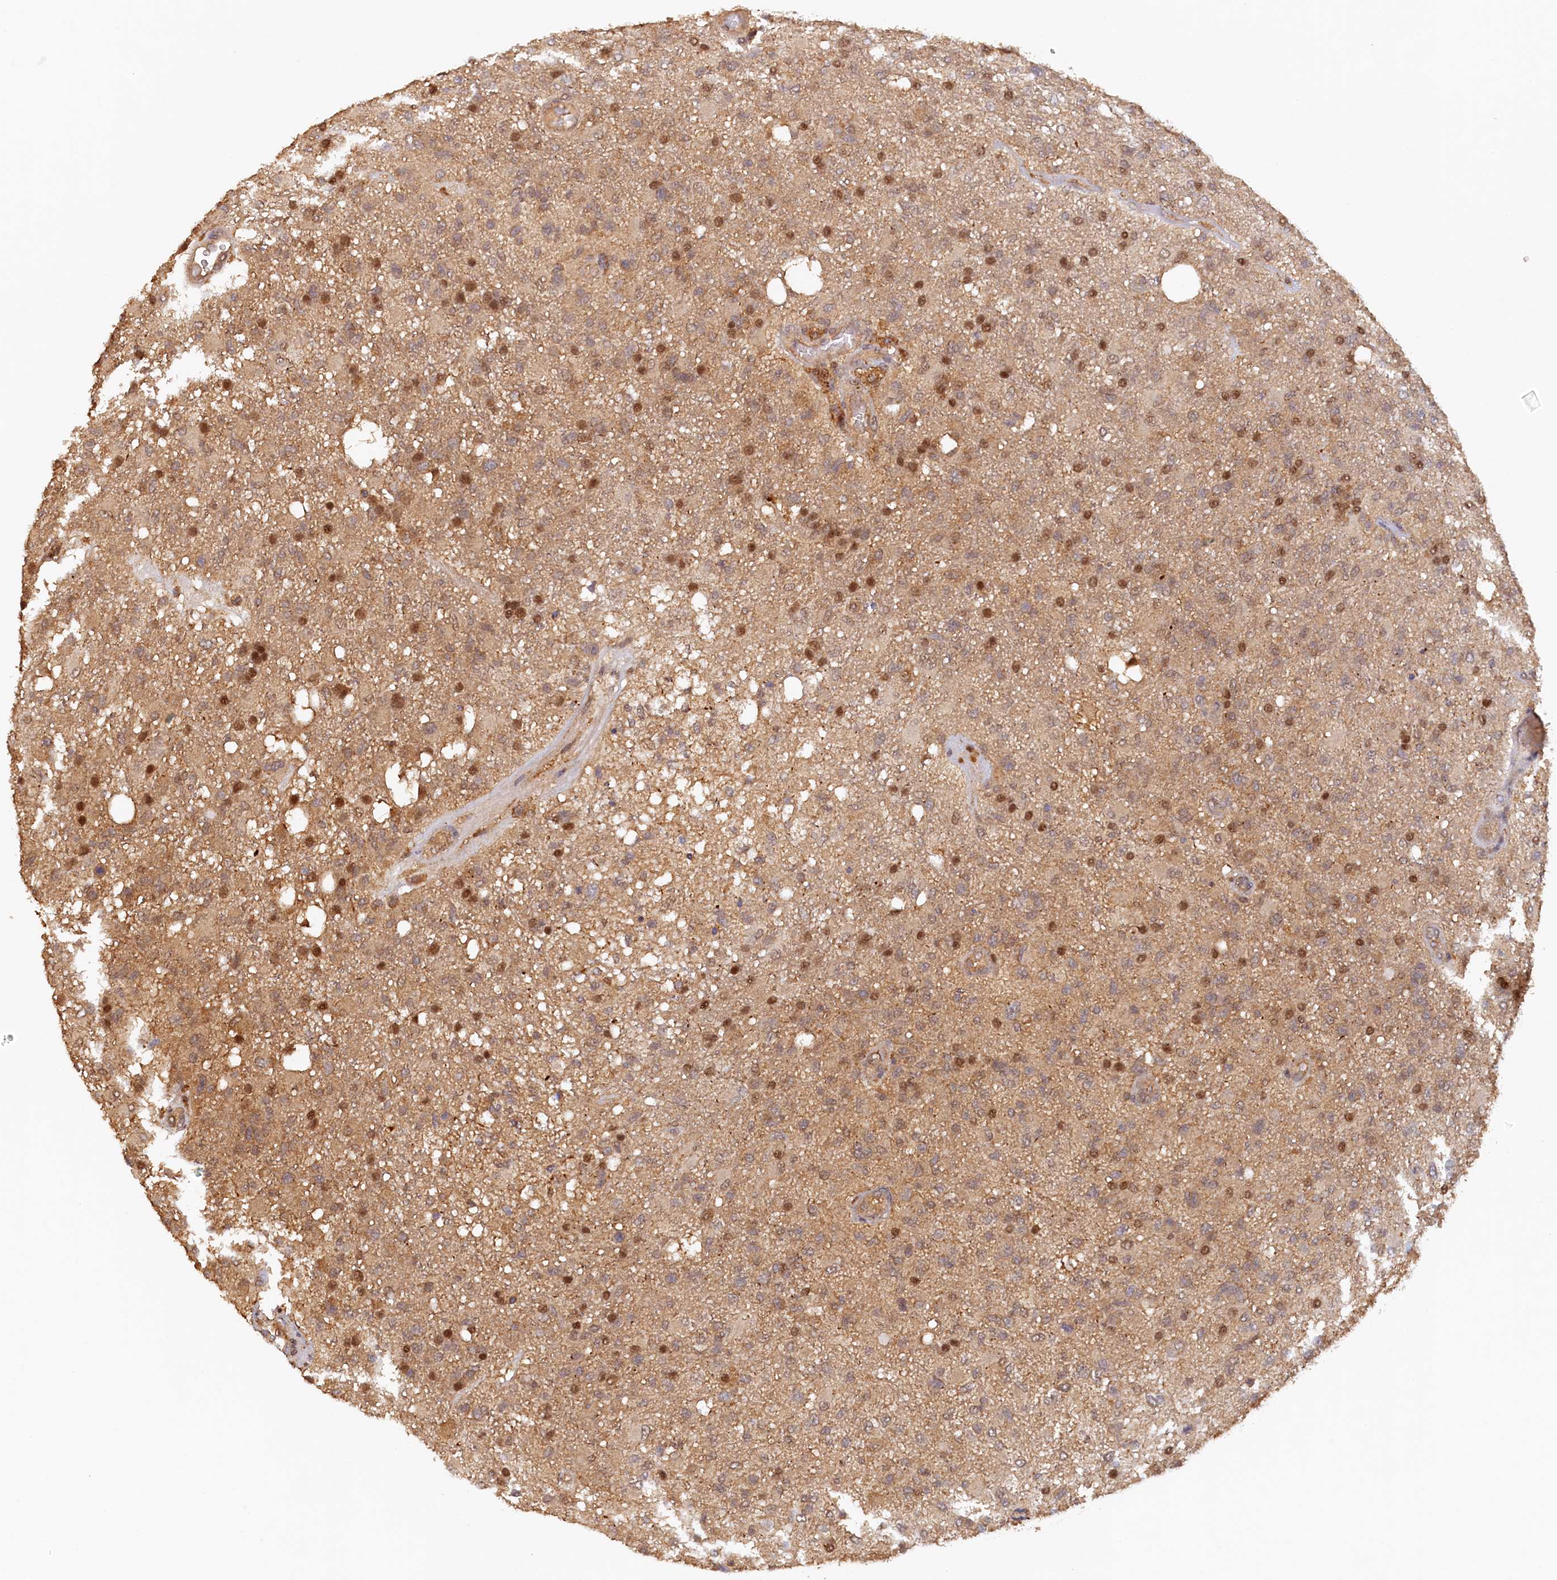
{"staining": {"intensity": "moderate", "quantity": "25%-75%", "location": "nuclear"}, "tissue": "glioma", "cell_type": "Tumor cells", "image_type": "cancer", "snomed": [{"axis": "morphology", "description": "Glioma, malignant, High grade"}, {"axis": "topography", "description": "Brain"}], "caption": "Immunohistochemistry photomicrograph of human malignant glioma (high-grade) stained for a protein (brown), which reveals medium levels of moderate nuclear positivity in about 25%-75% of tumor cells.", "gene": "UBL7", "patient": {"sex": "female", "age": 74}}